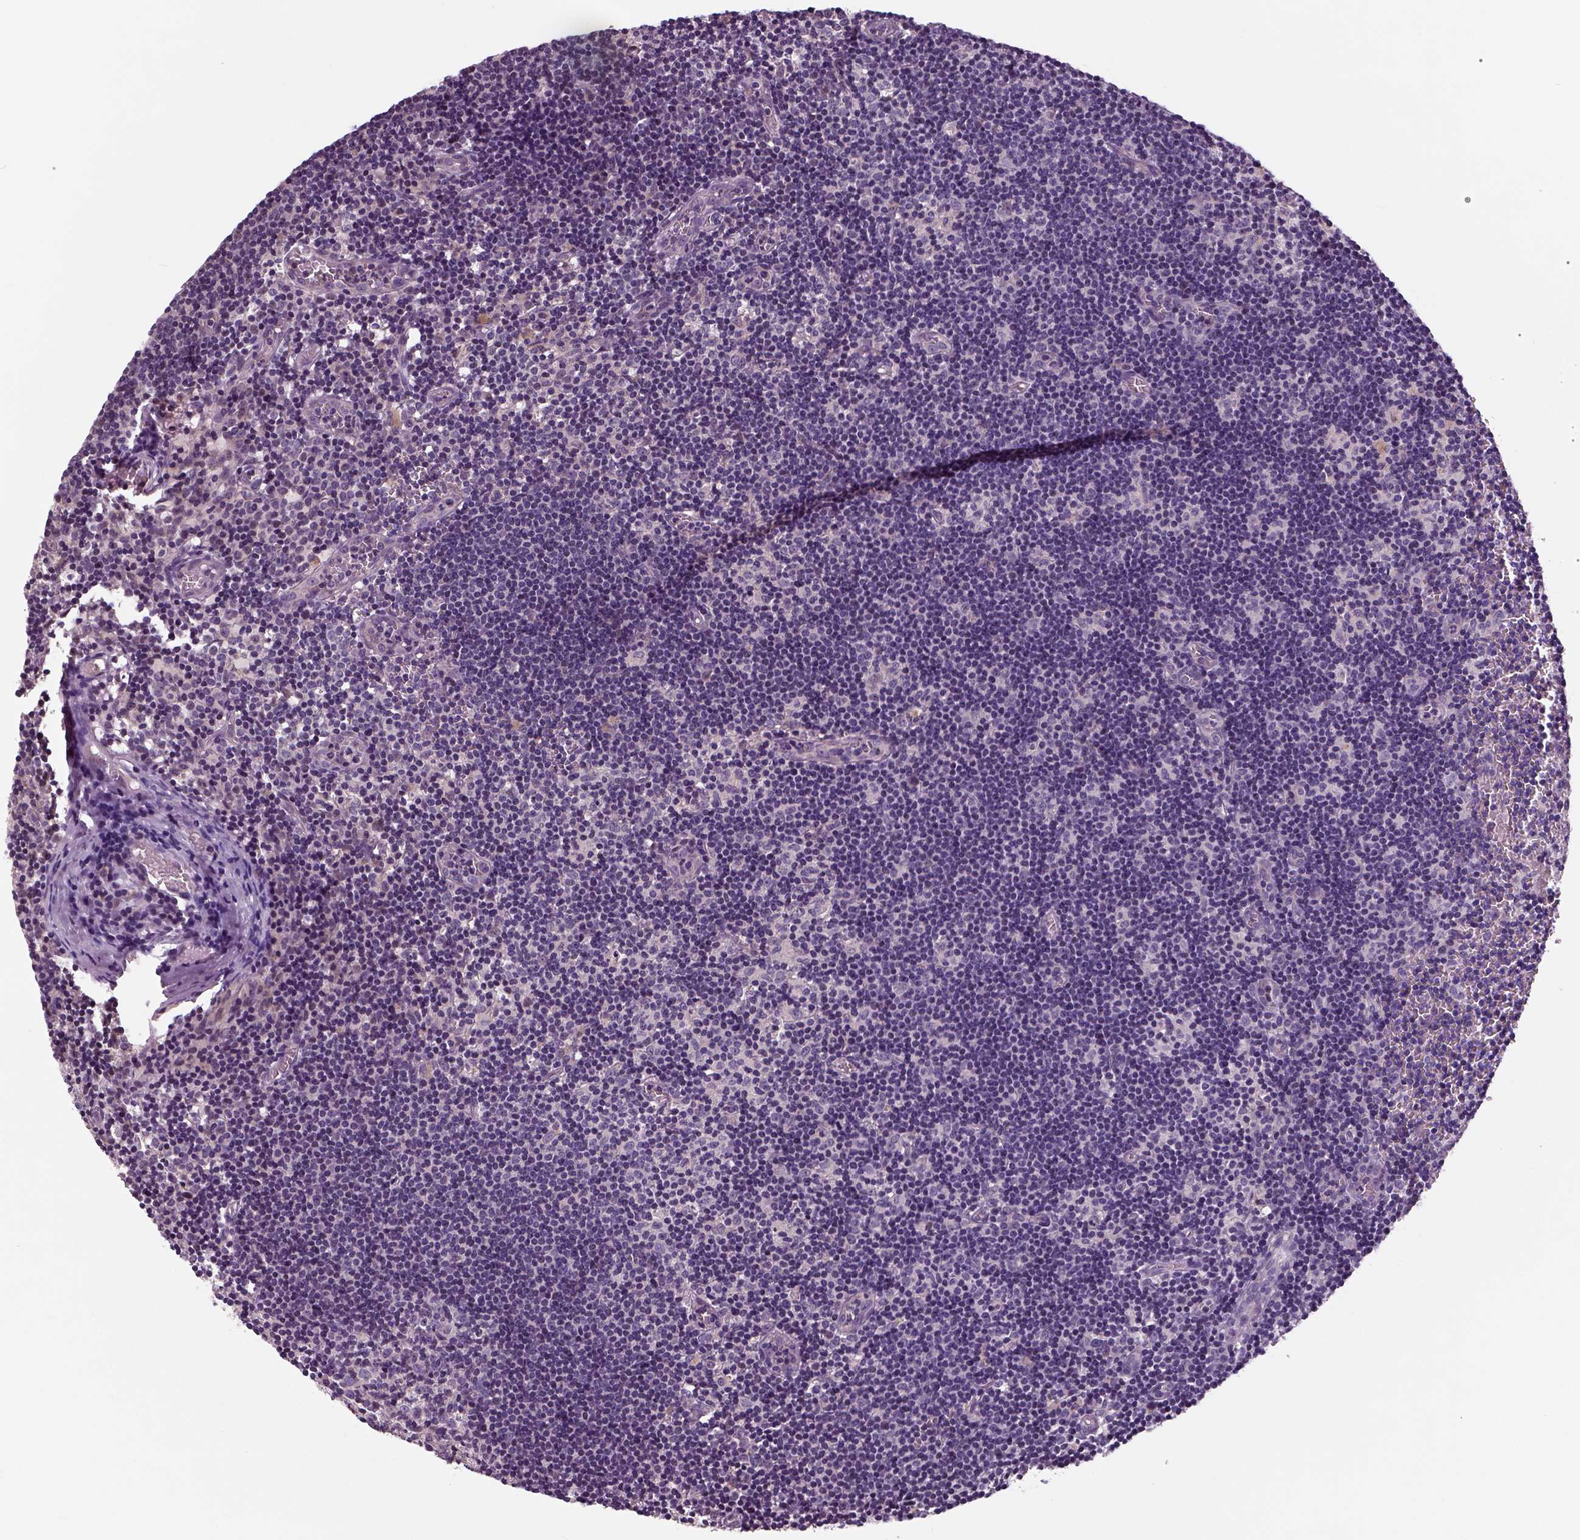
{"staining": {"intensity": "negative", "quantity": "none", "location": "none"}, "tissue": "lymph node", "cell_type": "Germinal center cells", "image_type": "normal", "snomed": [{"axis": "morphology", "description": "Normal tissue, NOS"}, {"axis": "topography", "description": "Lymph node"}], "caption": "Histopathology image shows no significant protein staining in germinal center cells of unremarkable lymph node. (DAB (3,3'-diaminobenzidine) immunohistochemistry, high magnification).", "gene": "NECAB1", "patient": {"sex": "female", "age": 52}}